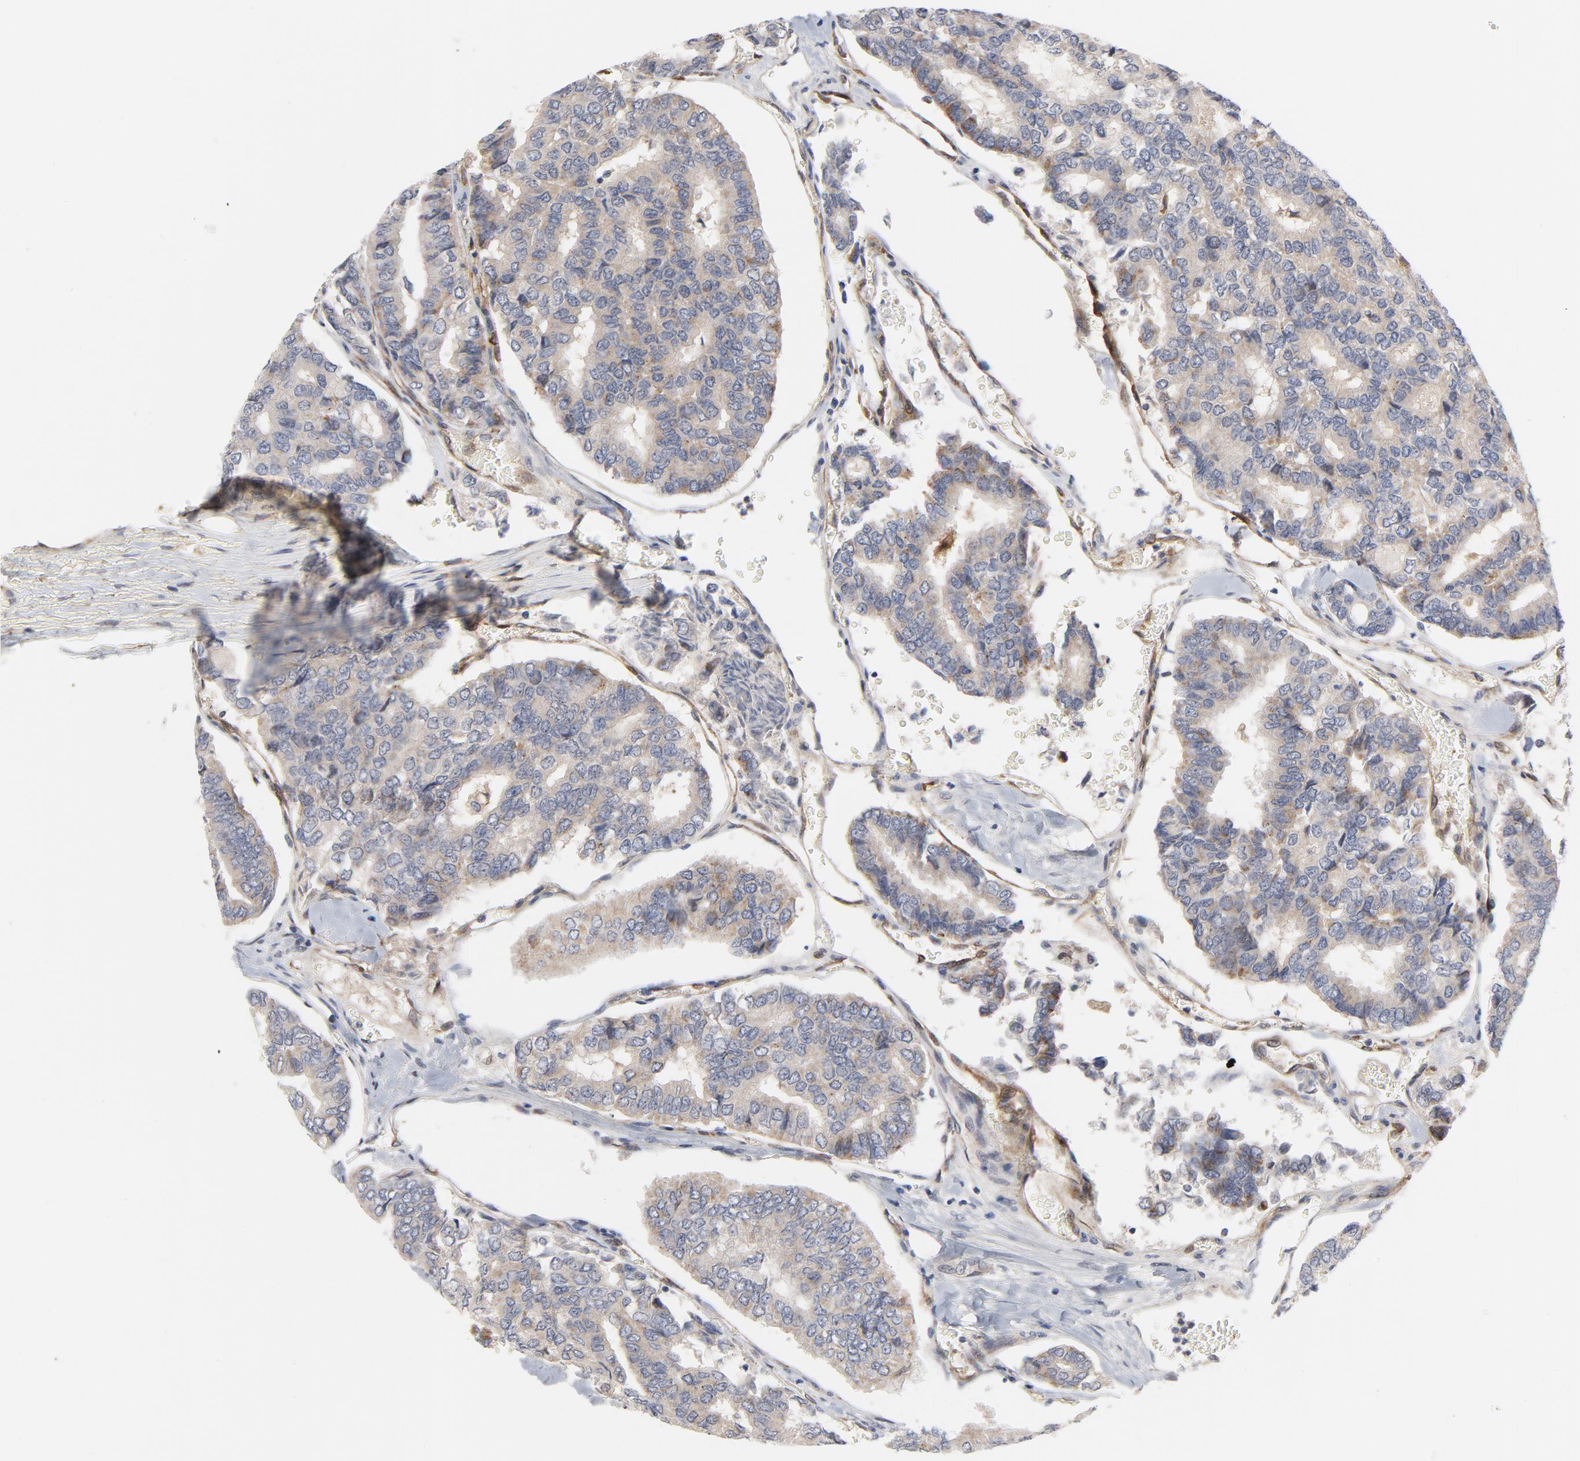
{"staining": {"intensity": "weak", "quantity": ">75%", "location": "cytoplasmic/membranous"}, "tissue": "thyroid cancer", "cell_type": "Tumor cells", "image_type": "cancer", "snomed": [{"axis": "morphology", "description": "Papillary adenocarcinoma, NOS"}, {"axis": "topography", "description": "Thyroid gland"}], "caption": "Human thyroid cancer (papillary adenocarcinoma) stained for a protein (brown) displays weak cytoplasmic/membranous positive positivity in about >75% of tumor cells.", "gene": "RAPGEF4", "patient": {"sex": "female", "age": 35}}